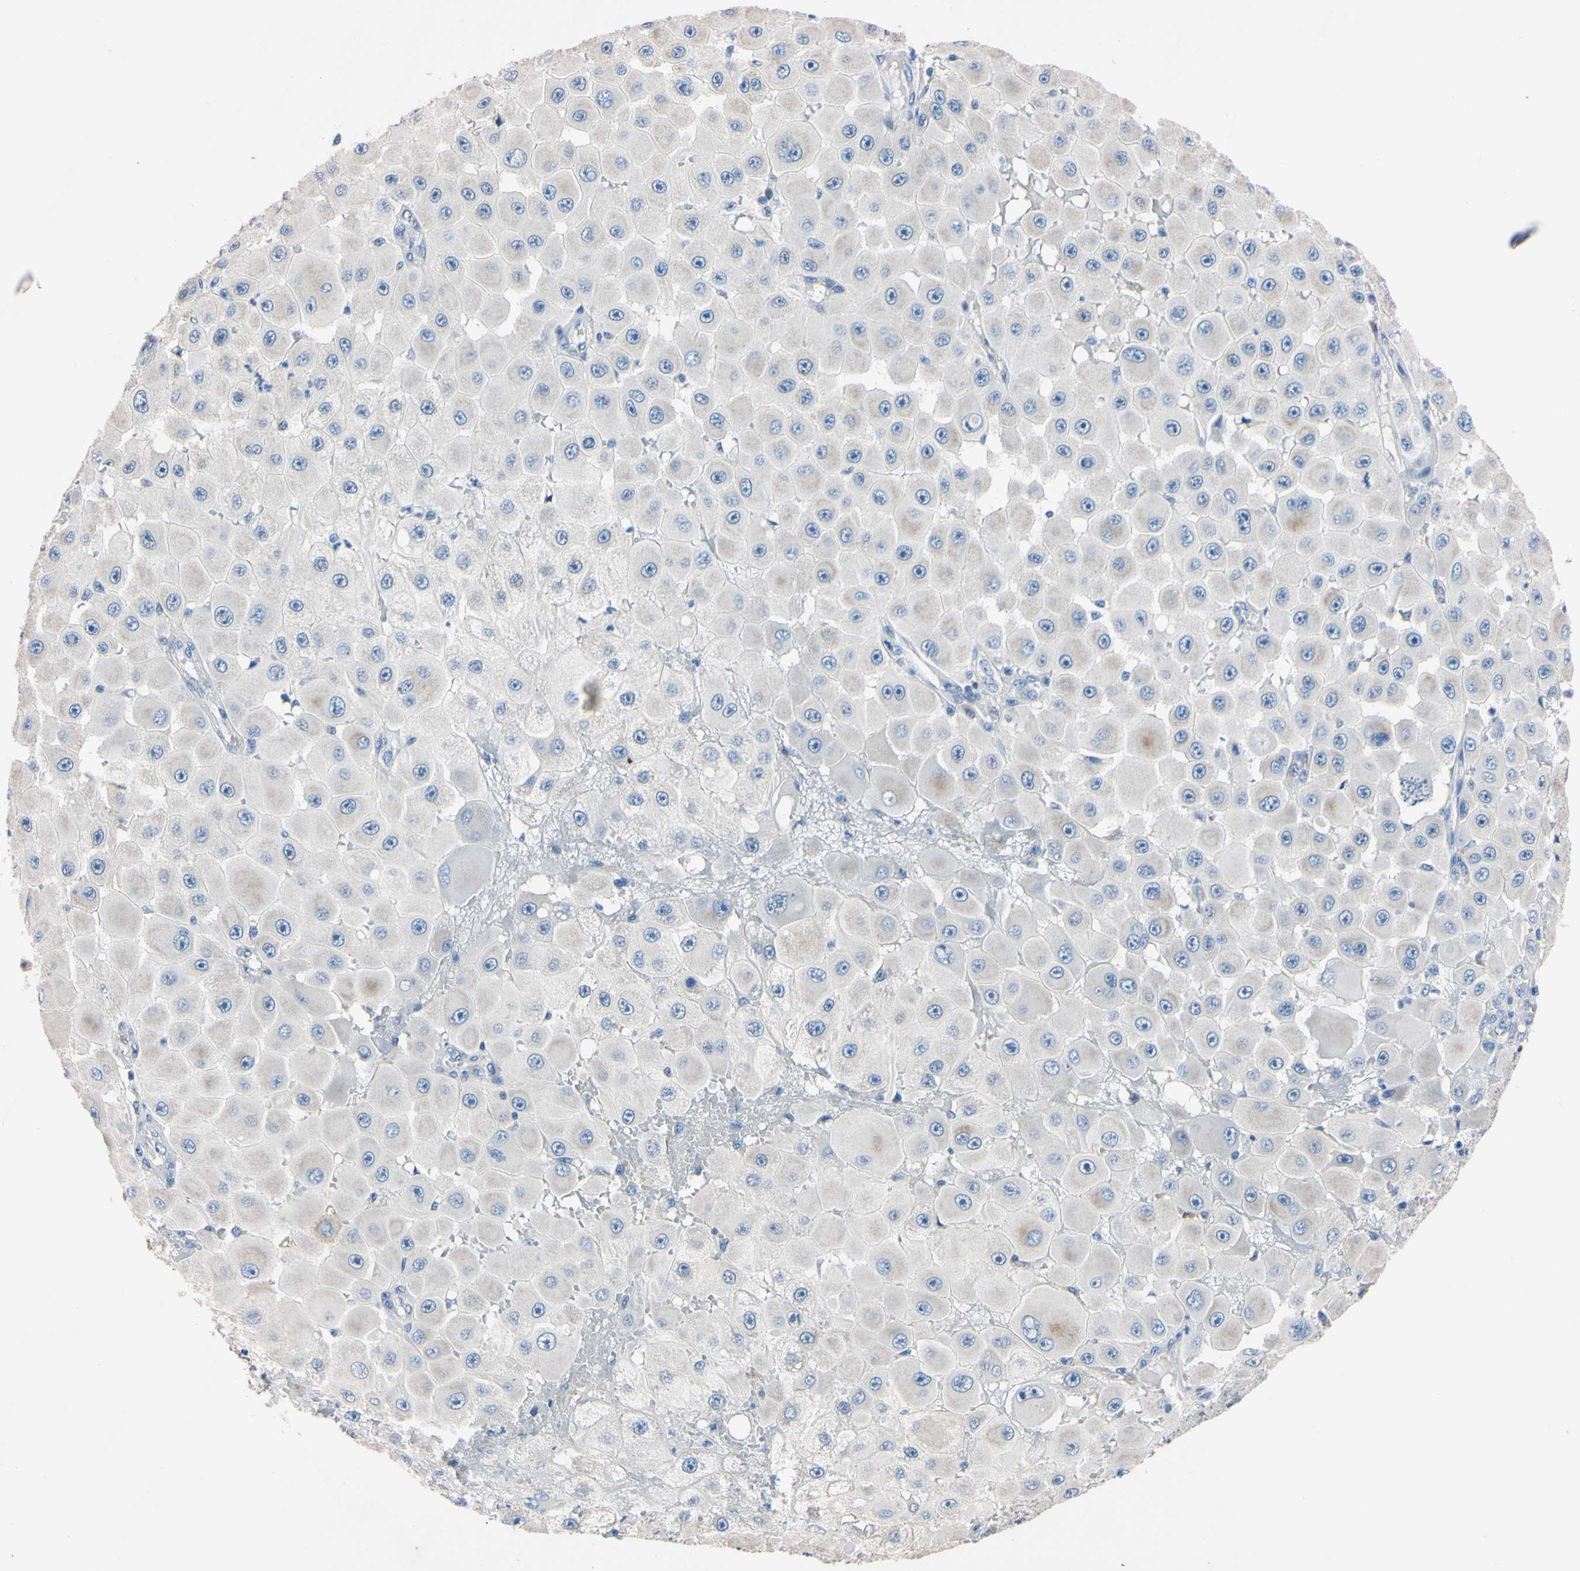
{"staining": {"intensity": "negative", "quantity": "none", "location": "none"}, "tissue": "melanoma", "cell_type": "Tumor cells", "image_type": "cancer", "snomed": [{"axis": "morphology", "description": "Malignant melanoma, NOS"}, {"axis": "topography", "description": "Skin"}], "caption": "This is an immunohistochemistry image of malignant melanoma. There is no positivity in tumor cells.", "gene": "PNKD", "patient": {"sex": "female", "age": 81}}